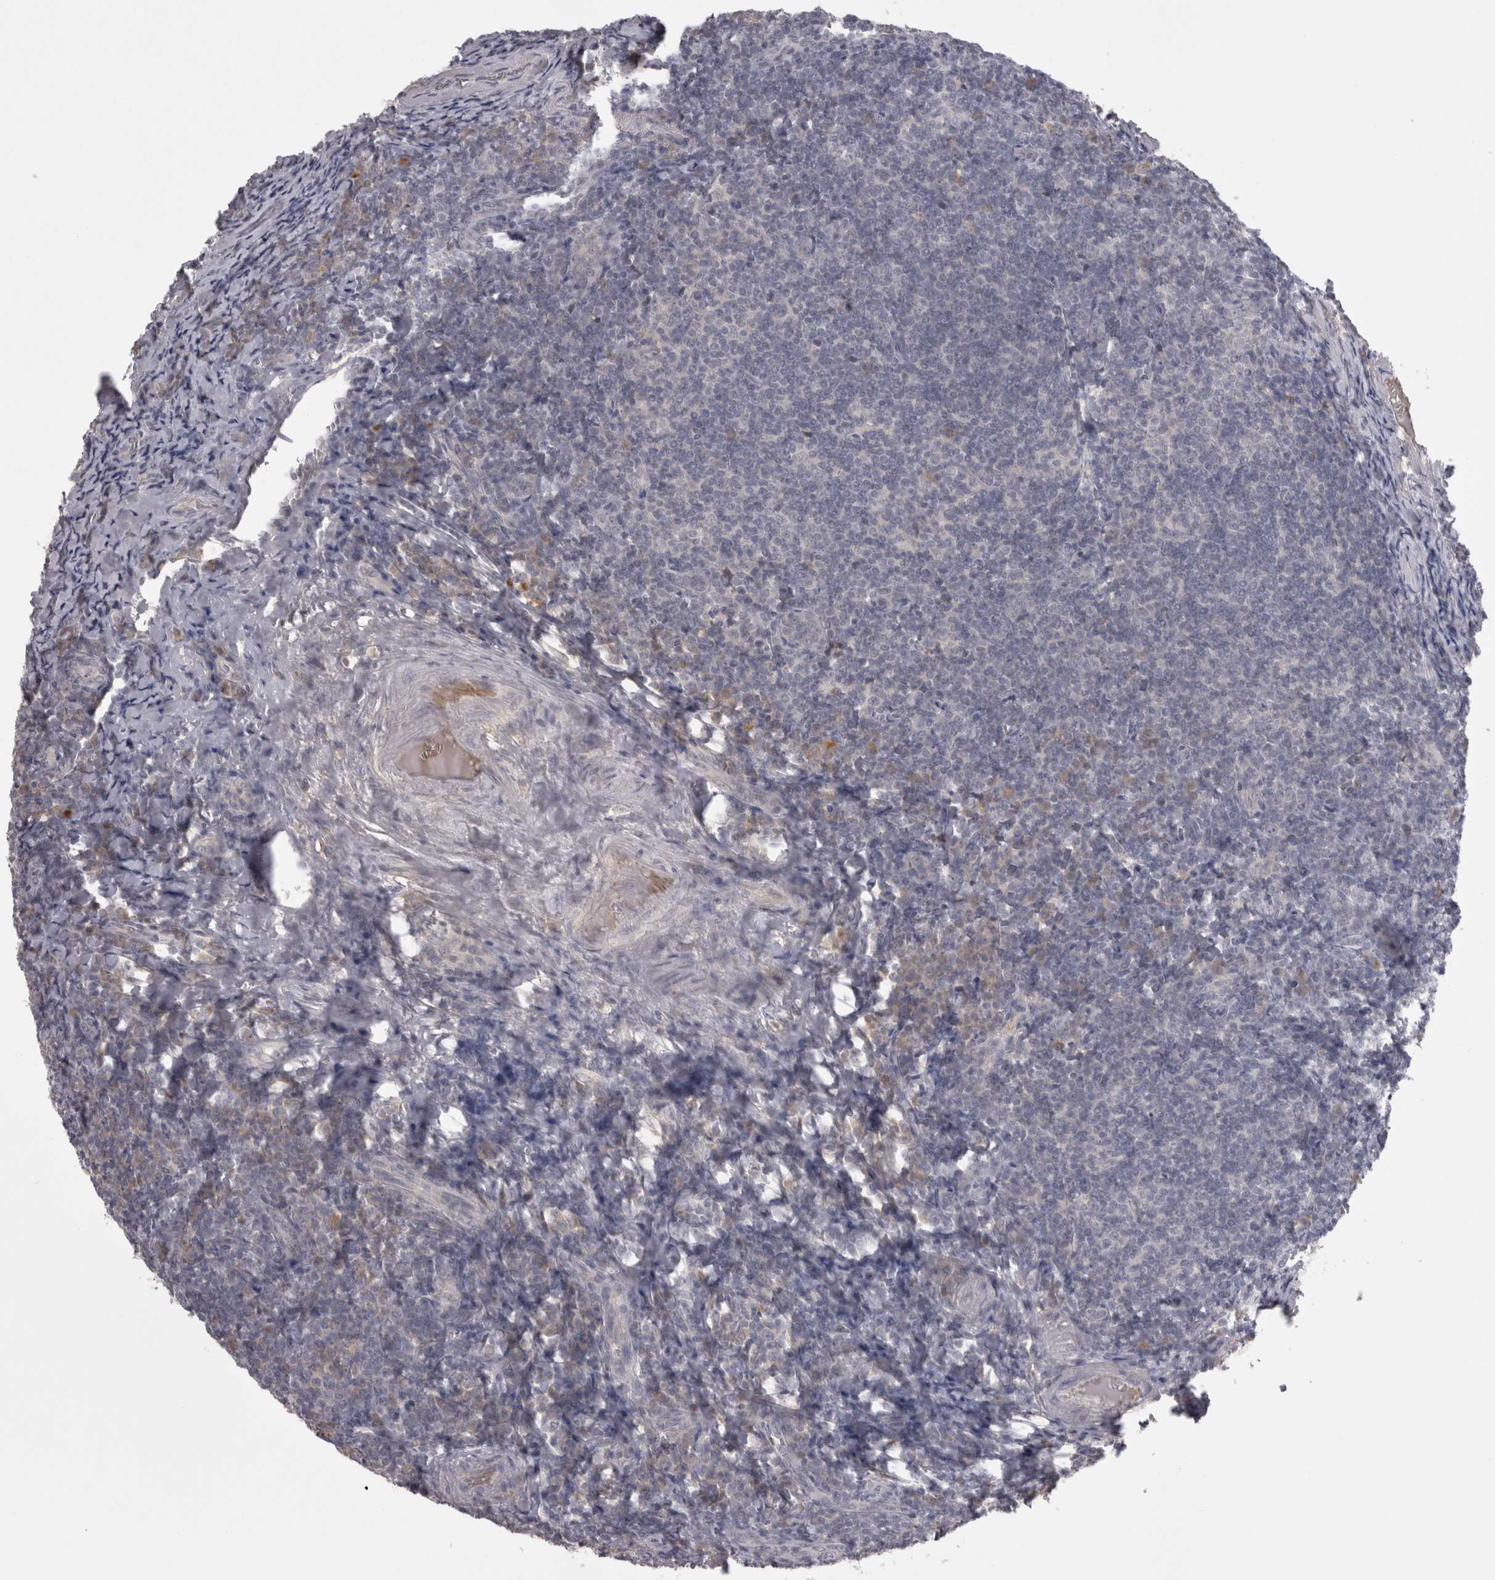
{"staining": {"intensity": "negative", "quantity": "none", "location": "none"}, "tissue": "tonsil", "cell_type": "Germinal center cells", "image_type": "normal", "snomed": [{"axis": "morphology", "description": "Normal tissue, NOS"}, {"axis": "topography", "description": "Tonsil"}], "caption": "This is a histopathology image of IHC staining of normal tonsil, which shows no expression in germinal center cells.", "gene": "SAA4", "patient": {"sex": "male", "age": 37}}